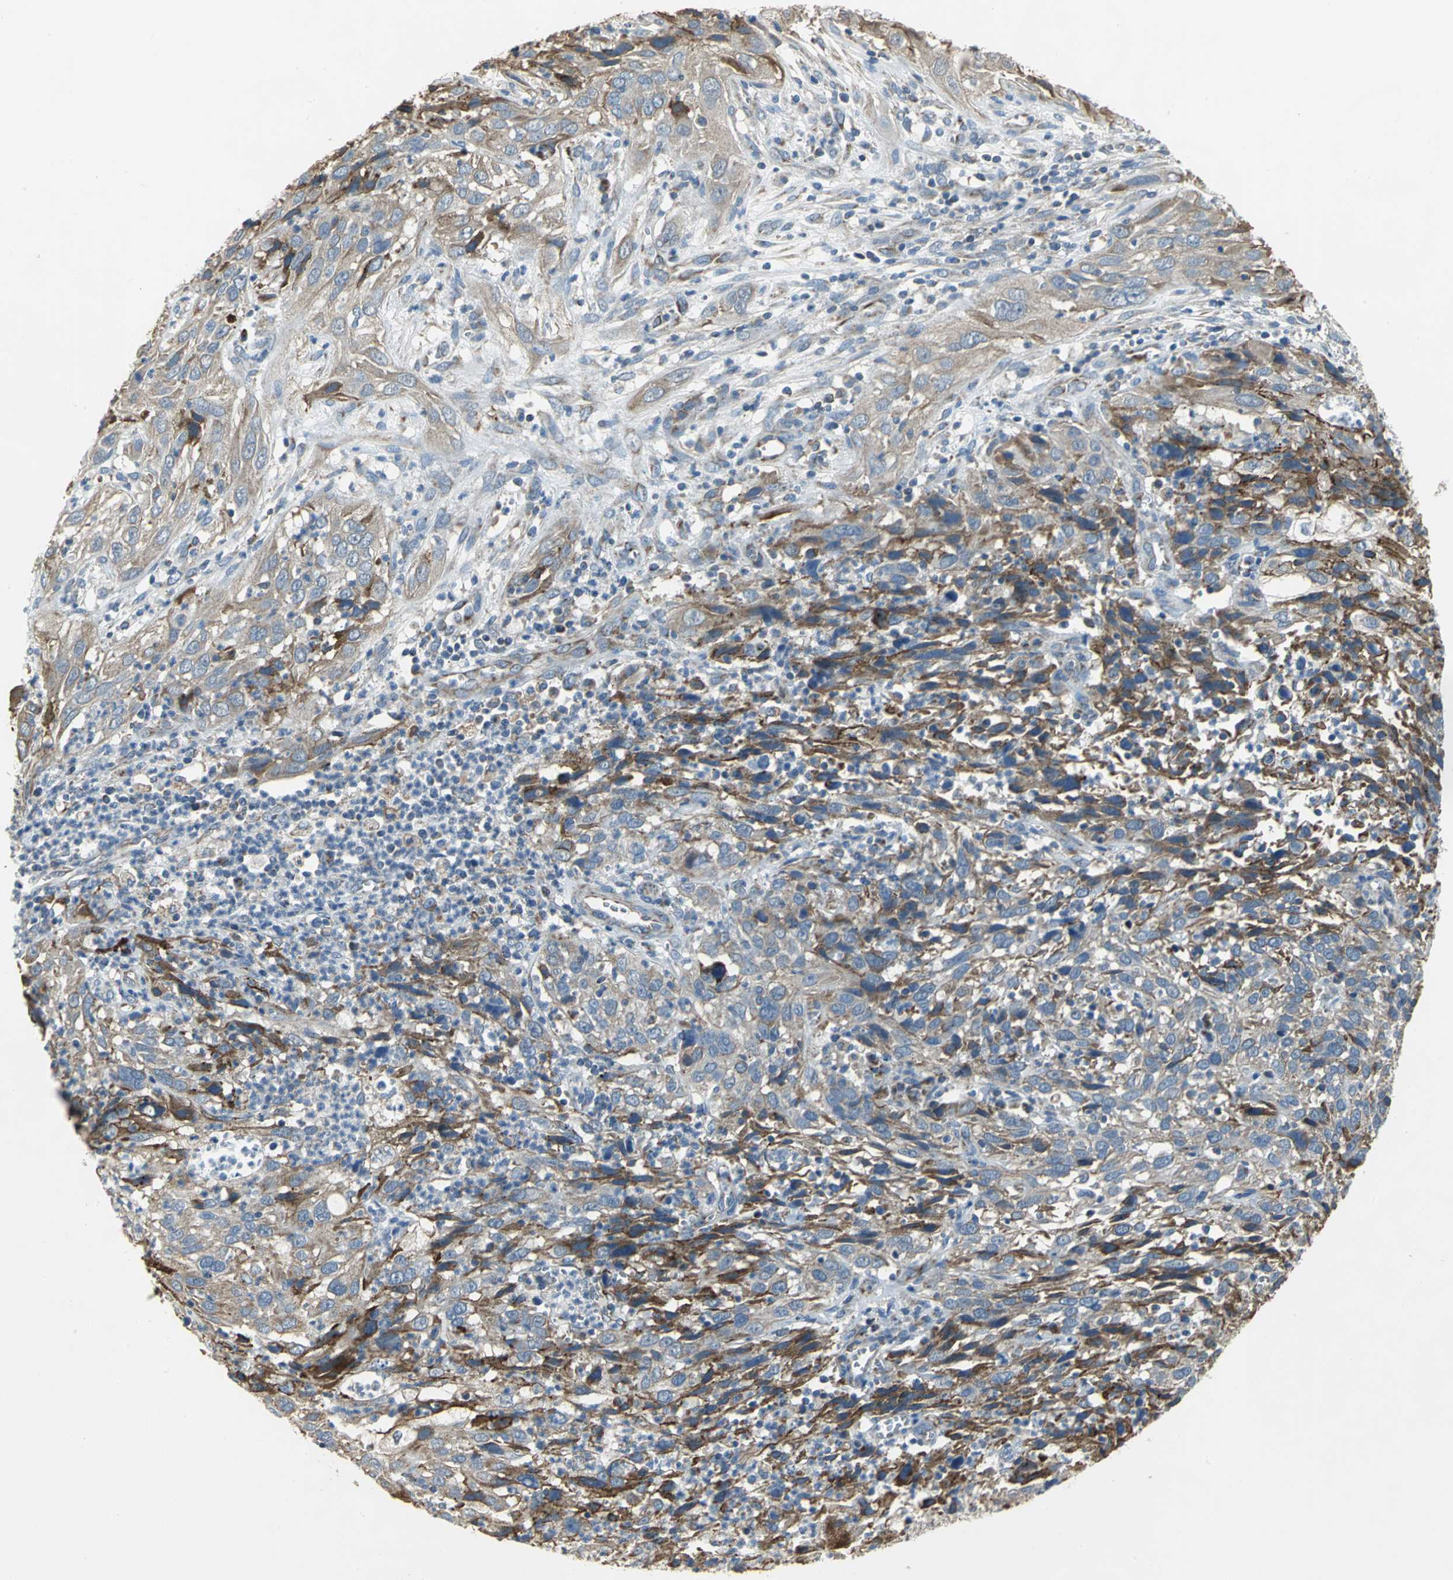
{"staining": {"intensity": "strong", "quantity": ">75%", "location": "cytoplasmic/membranous"}, "tissue": "cervical cancer", "cell_type": "Tumor cells", "image_type": "cancer", "snomed": [{"axis": "morphology", "description": "Squamous cell carcinoma, NOS"}, {"axis": "topography", "description": "Cervix"}], "caption": "A photomicrograph of human squamous cell carcinoma (cervical) stained for a protein displays strong cytoplasmic/membranous brown staining in tumor cells.", "gene": "NDUFB5", "patient": {"sex": "female", "age": 32}}